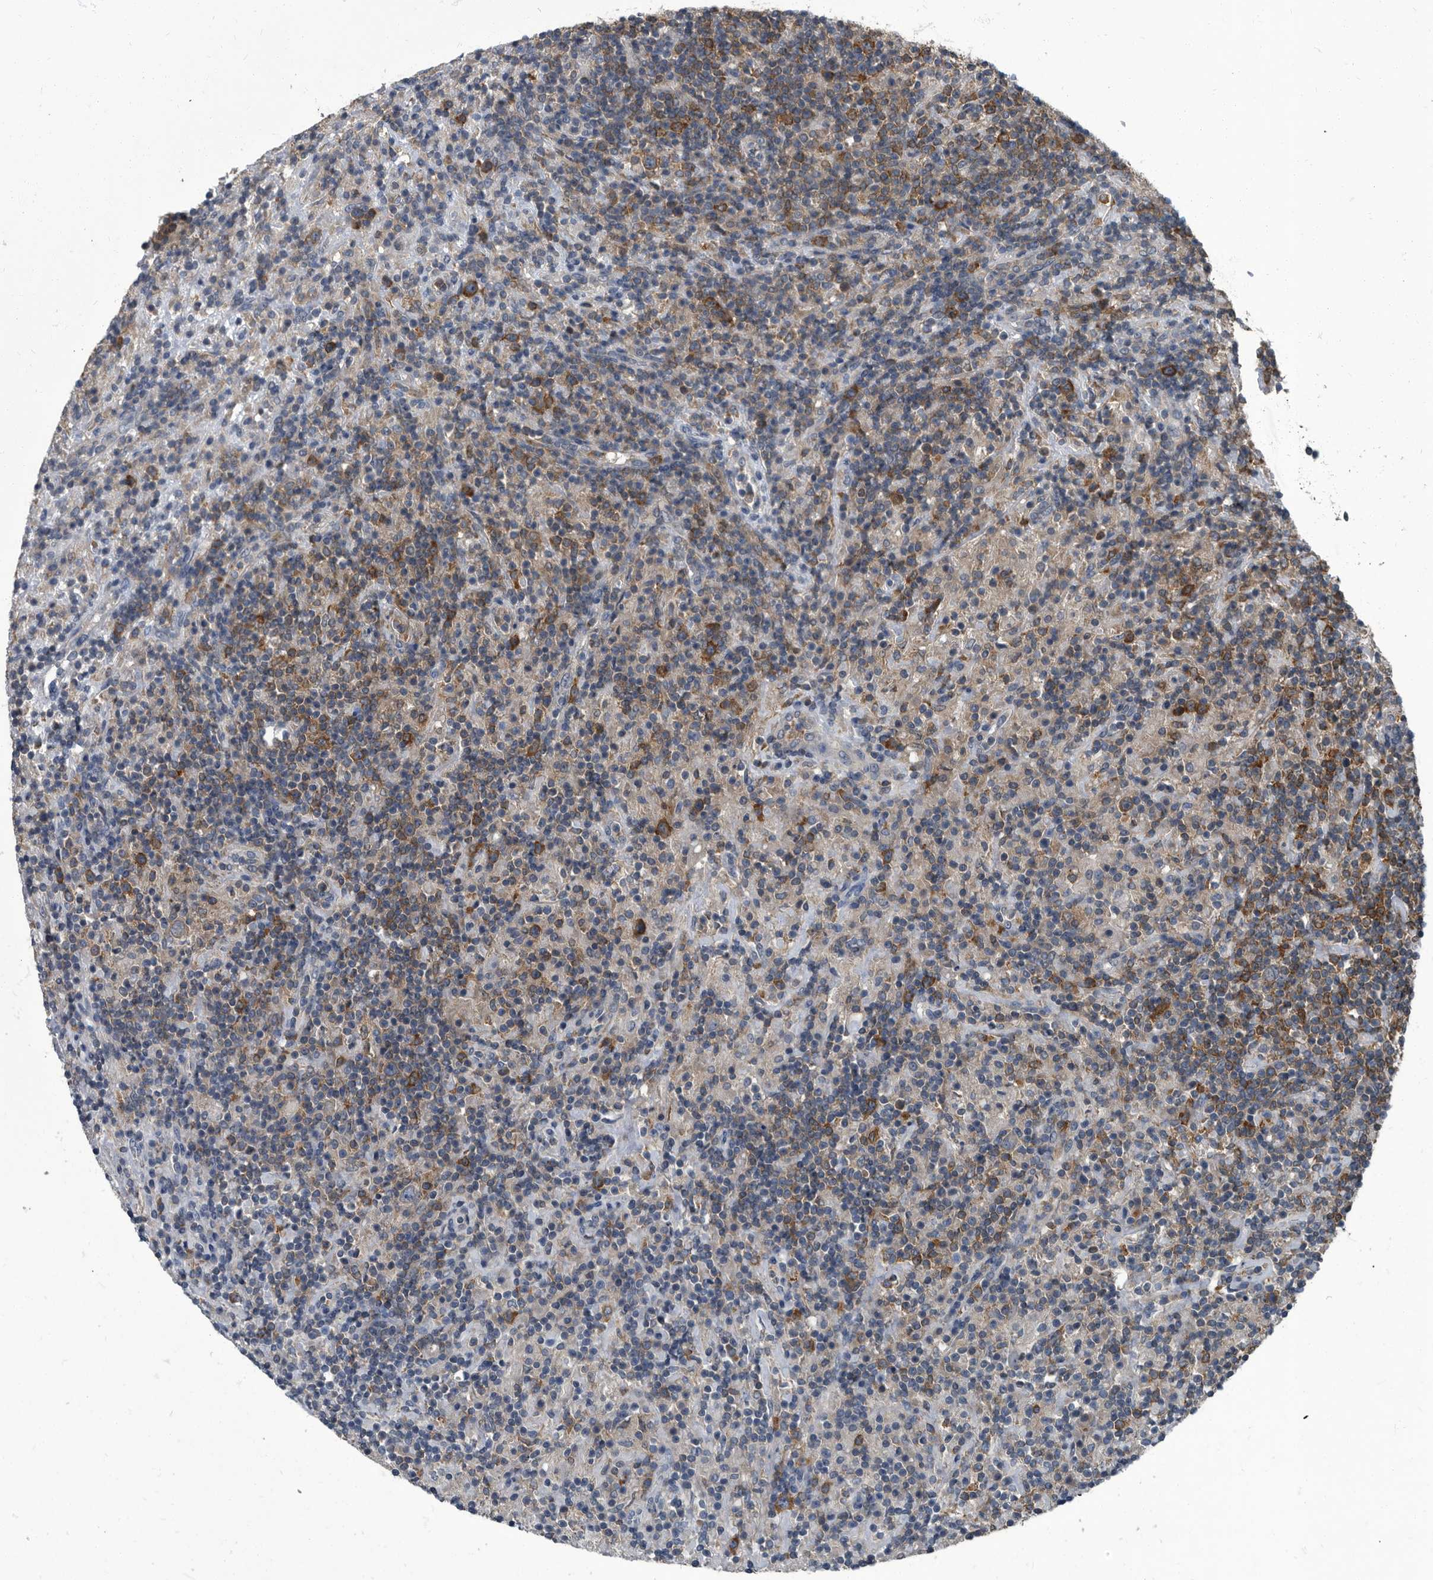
{"staining": {"intensity": "strong", "quantity": "25%-75%", "location": "cytoplasmic/membranous"}, "tissue": "lymphoma", "cell_type": "Tumor cells", "image_type": "cancer", "snomed": [{"axis": "morphology", "description": "Hodgkin's disease, NOS"}, {"axis": "topography", "description": "Lymph node"}], "caption": "Strong cytoplasmic/membranous protein positivity is appreciated in approximately 25%-75% of tumor cells in Hodgkin's disease. The staining was performed using DAB to visualize the protein expression in brown, while the nuclei were stained in blue with hematoxylin (Magnification: 20x).", "gene": "CDV3", "patient": {"sex": "male", "age": 70}}